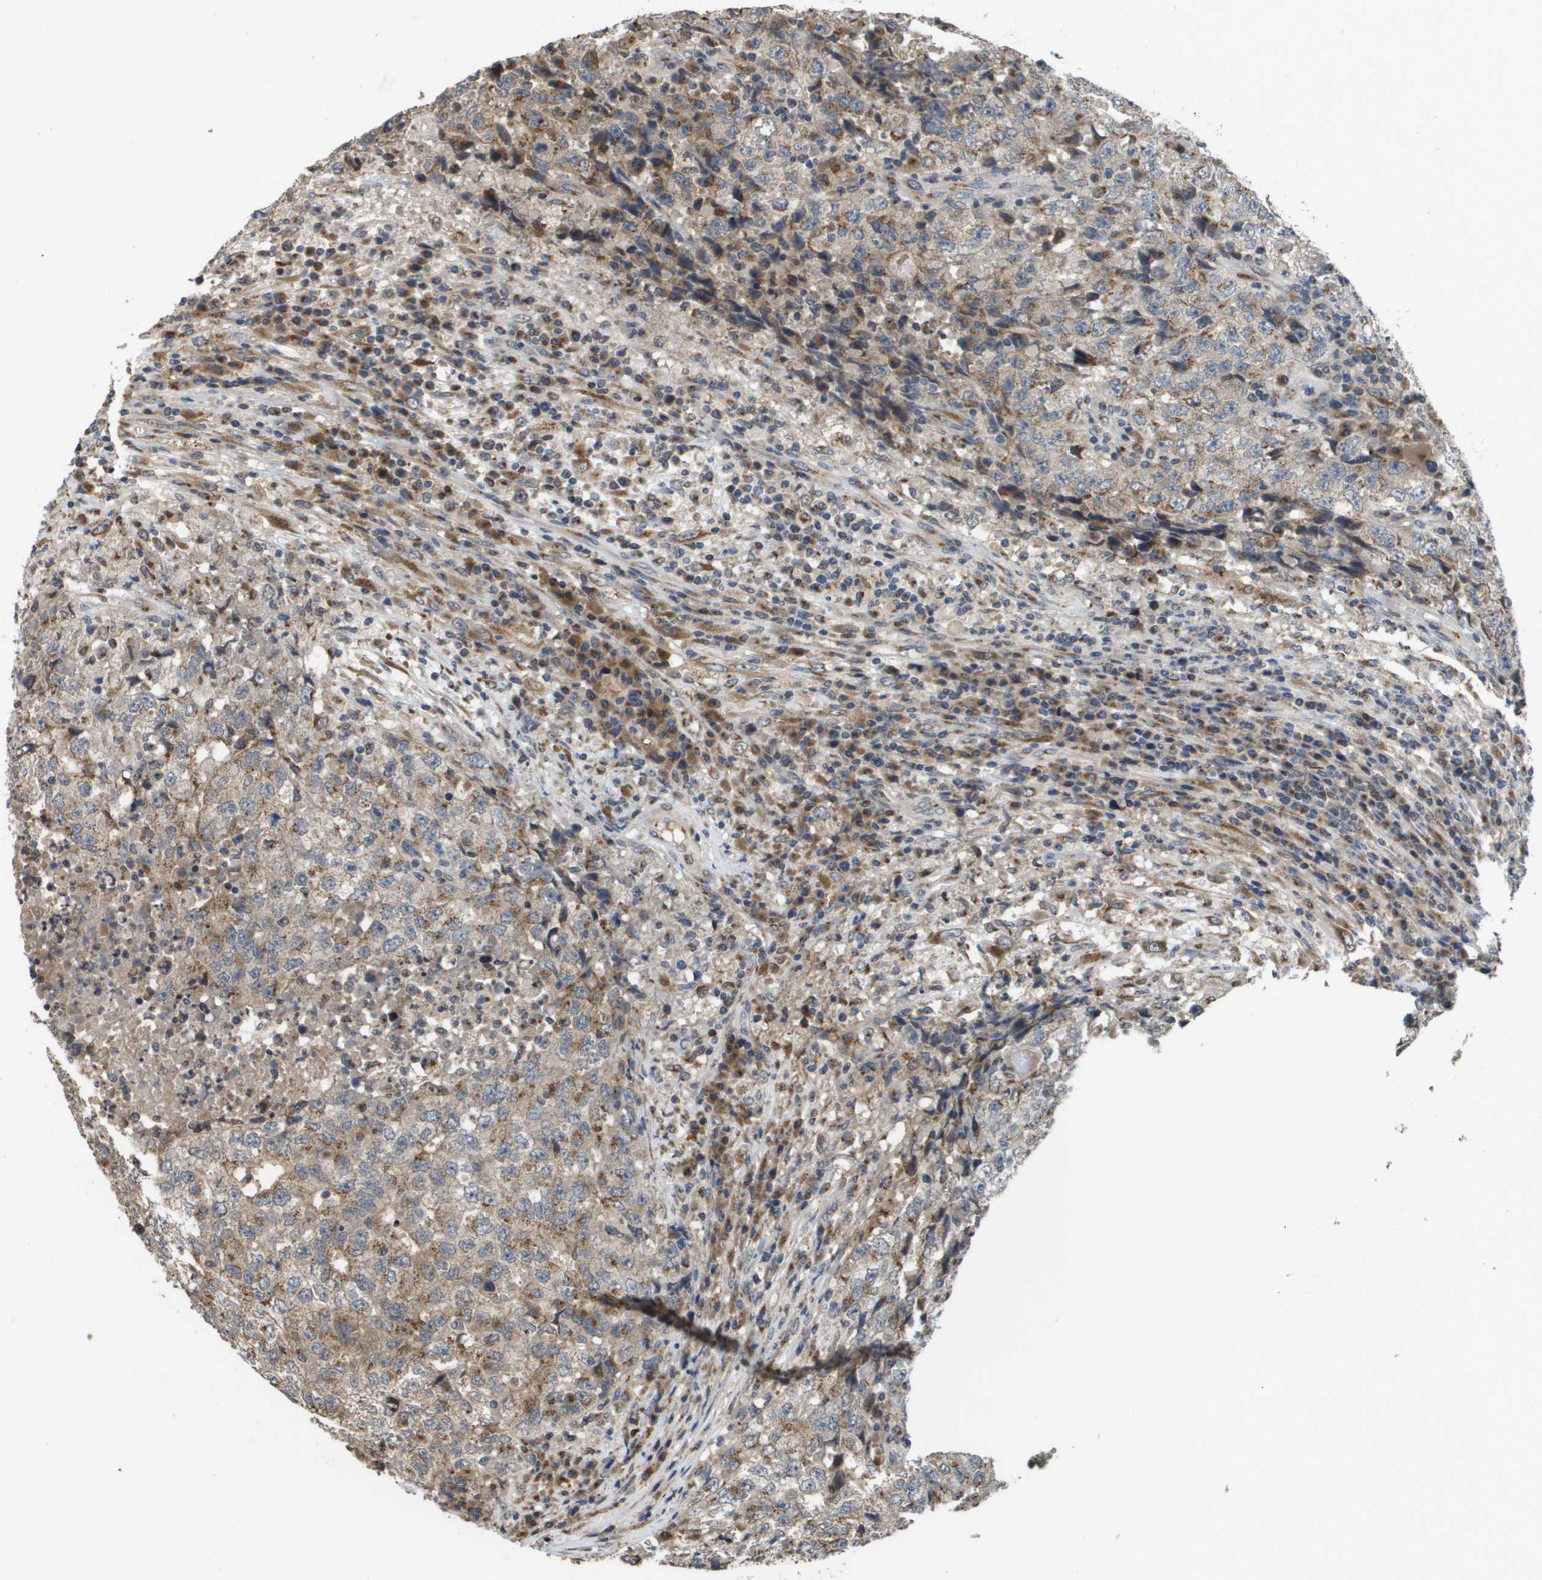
{"staining": {"intensity": "weak", "quantity": ">75%", "location": "cytoplasmic/membranous"}, "tissue": "testis cancer", "cell_type": "Tumor cells", "image_type": "cancer", "snomed": [{"axis": "morphology", "description": "Necrosis, NOS"}, {"axis": "morphology", "description": "Carcinoma, Embryonal, NOS"}, {"axis": "topography", "description": "Testis"}], "caption": "Weak cytoplasmic/membranous staining for a protein is seen in about >75% of tumor cells of testis cancer (embryonal carcinoma) using immunohistochemistry (IHC).", "gene": "PCK1", "patient": {"sex": "male", "age": 19}}